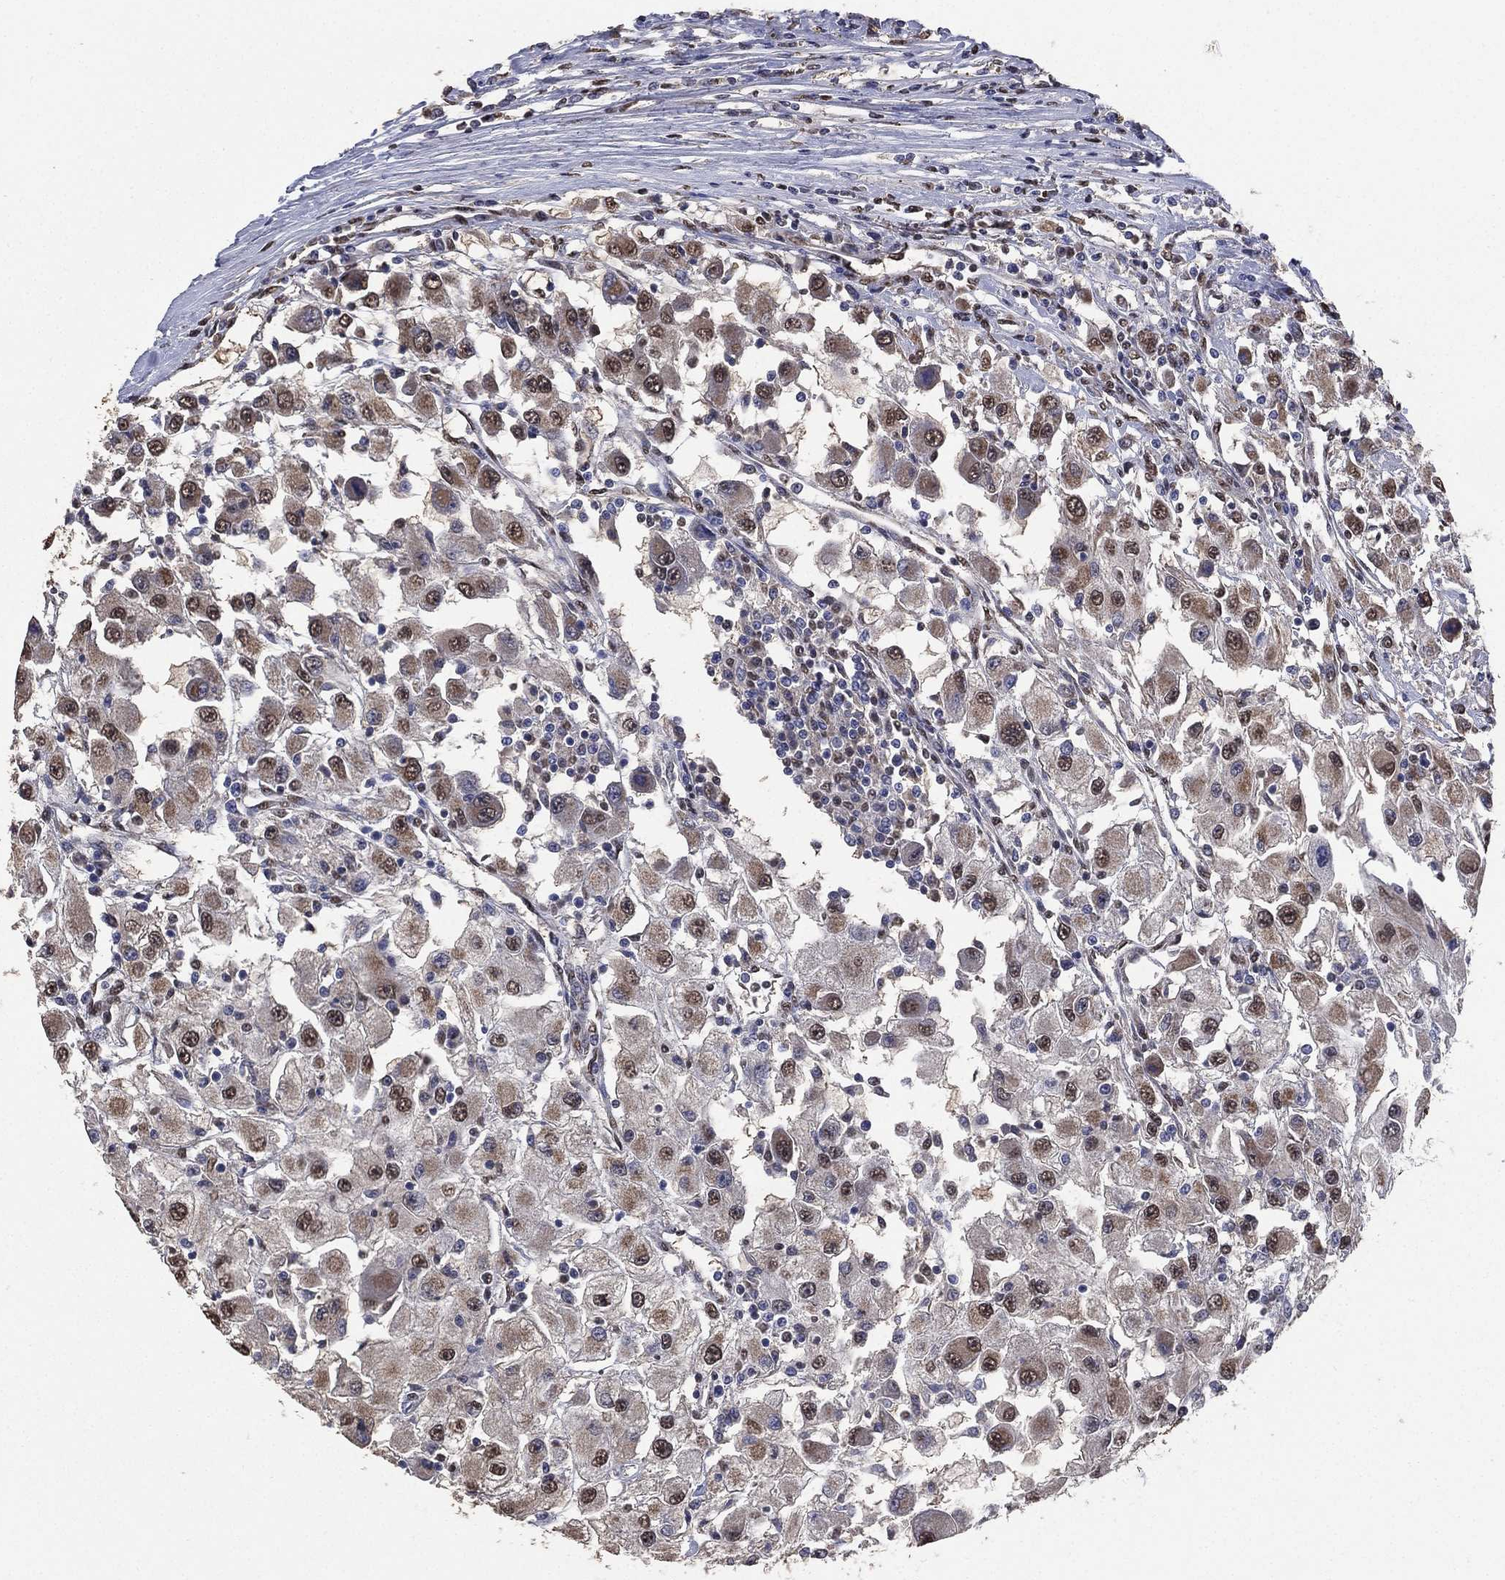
{"staining": {"intensity": "weak", "quantity": "25%-75%", "location": "cytoplasmic/membranous,nuclear"}, "tissue": "renal cancer", "cell_type": "Tumor cells", "image_type": "cancer", "snomed": [{"axis": "morphology", "description": "Adenocarcinoma, NOS"}, {"axis": "topography", "description": "Kidney"}], "caption": "Brown immunohistochemical staining in adenocarcinoma (renal) demonstrates weak cytoplasmic/membranous and nuclear staining in approximately 25%-75% of tumor cells.", "gene": "ALDH7A1", "patient": {"sex": "female", "age": 67}}